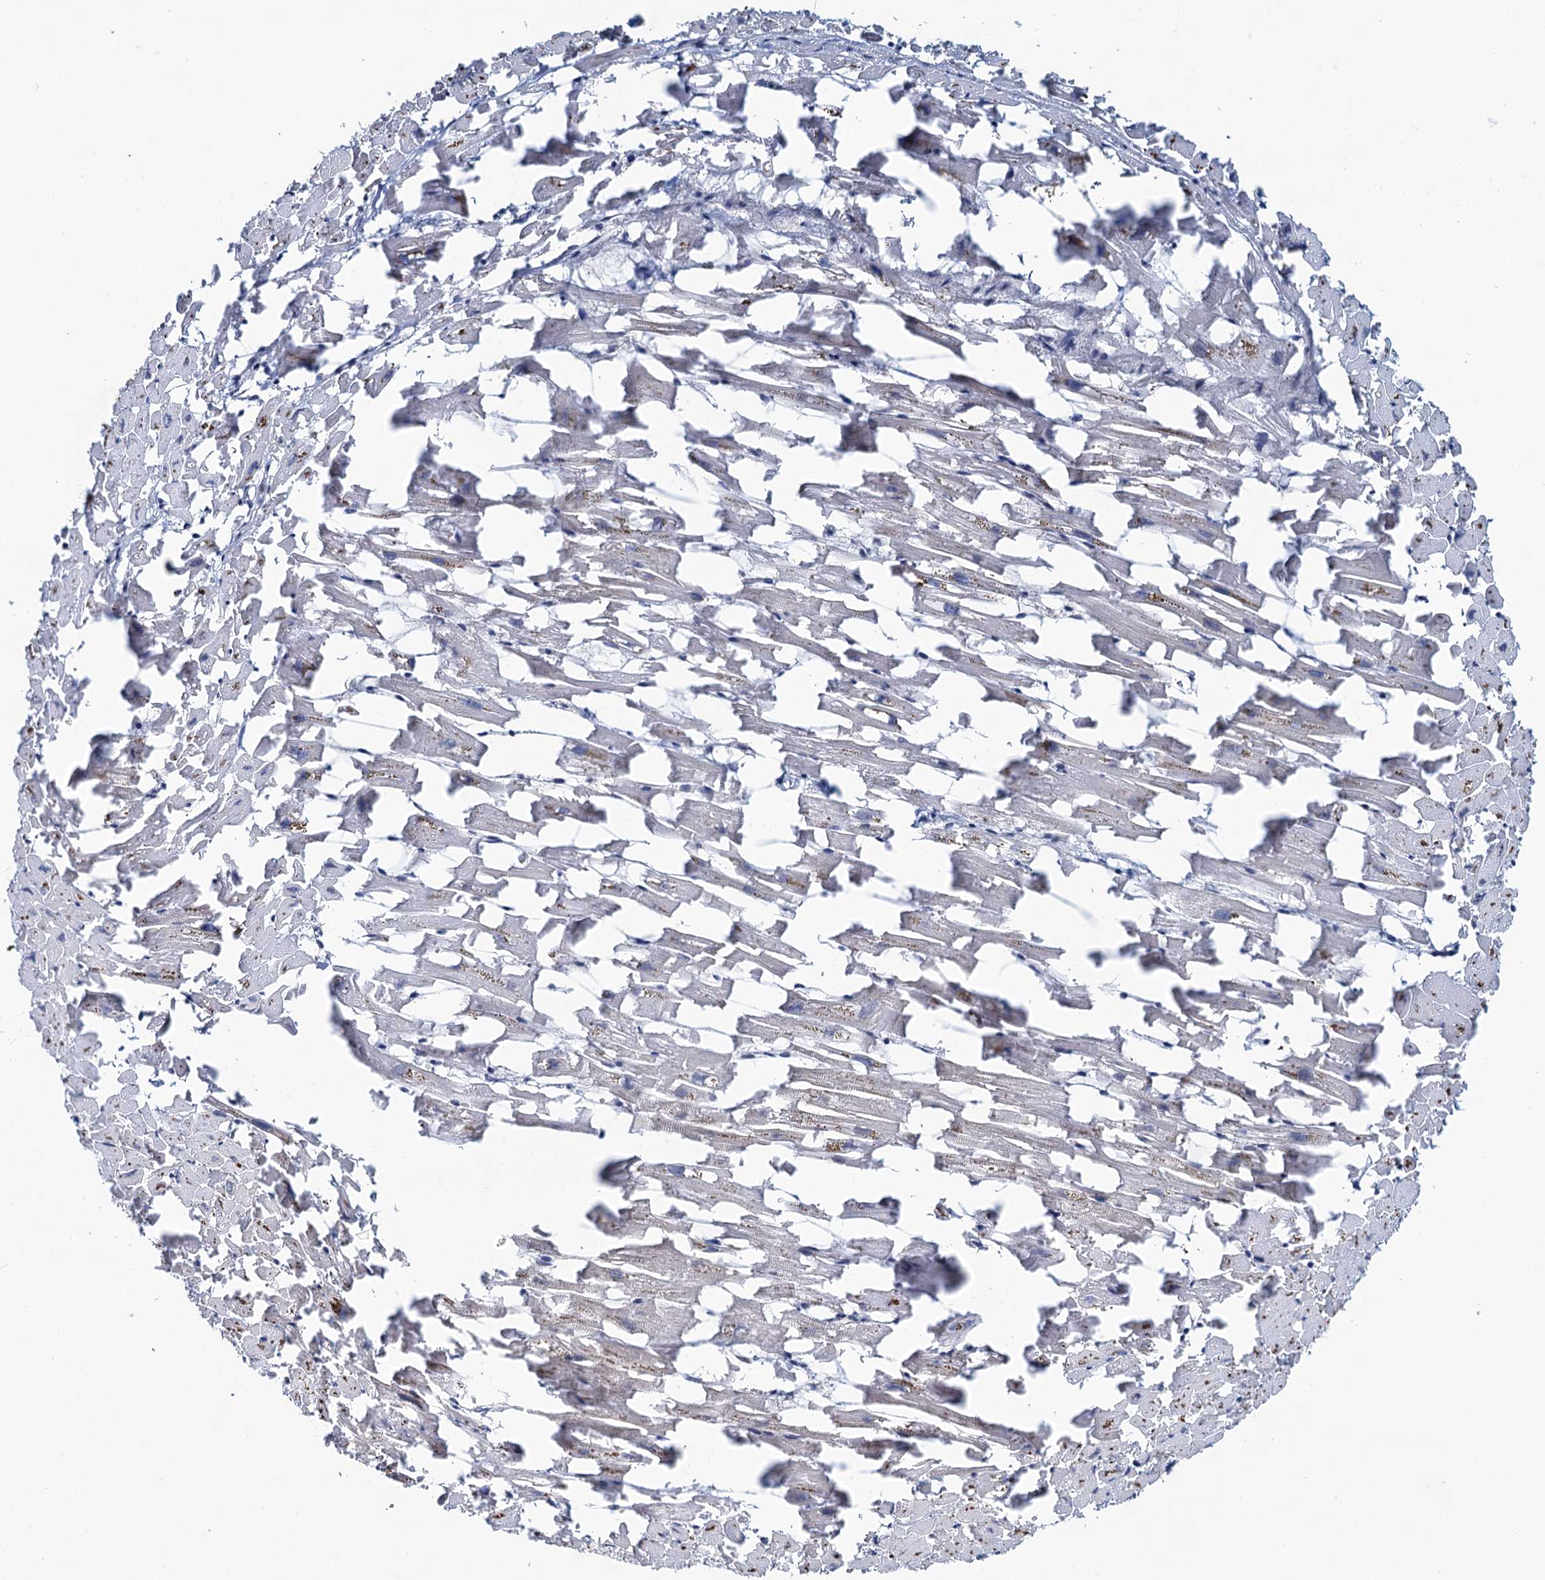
{"staining": {"intensity": "negative", "quantity": "none", "location": "none"}, "tissue": "heart muscle", "cell_type": "Cardiomyocytes", "image_type": "normal", "snomed": [{"axis": "morphology", "description": "Normal tissue, NOS"}, {"axis": "topography", "description": "Heart"}], "caption": "This is a image of immunohistochemistry staining of benign heart muscle, which shows no positivity in cardiomyocytes. Nuclei are stained in blue.", "gene": "TOX3", "patient": {"sex": "female", "age": 64}}